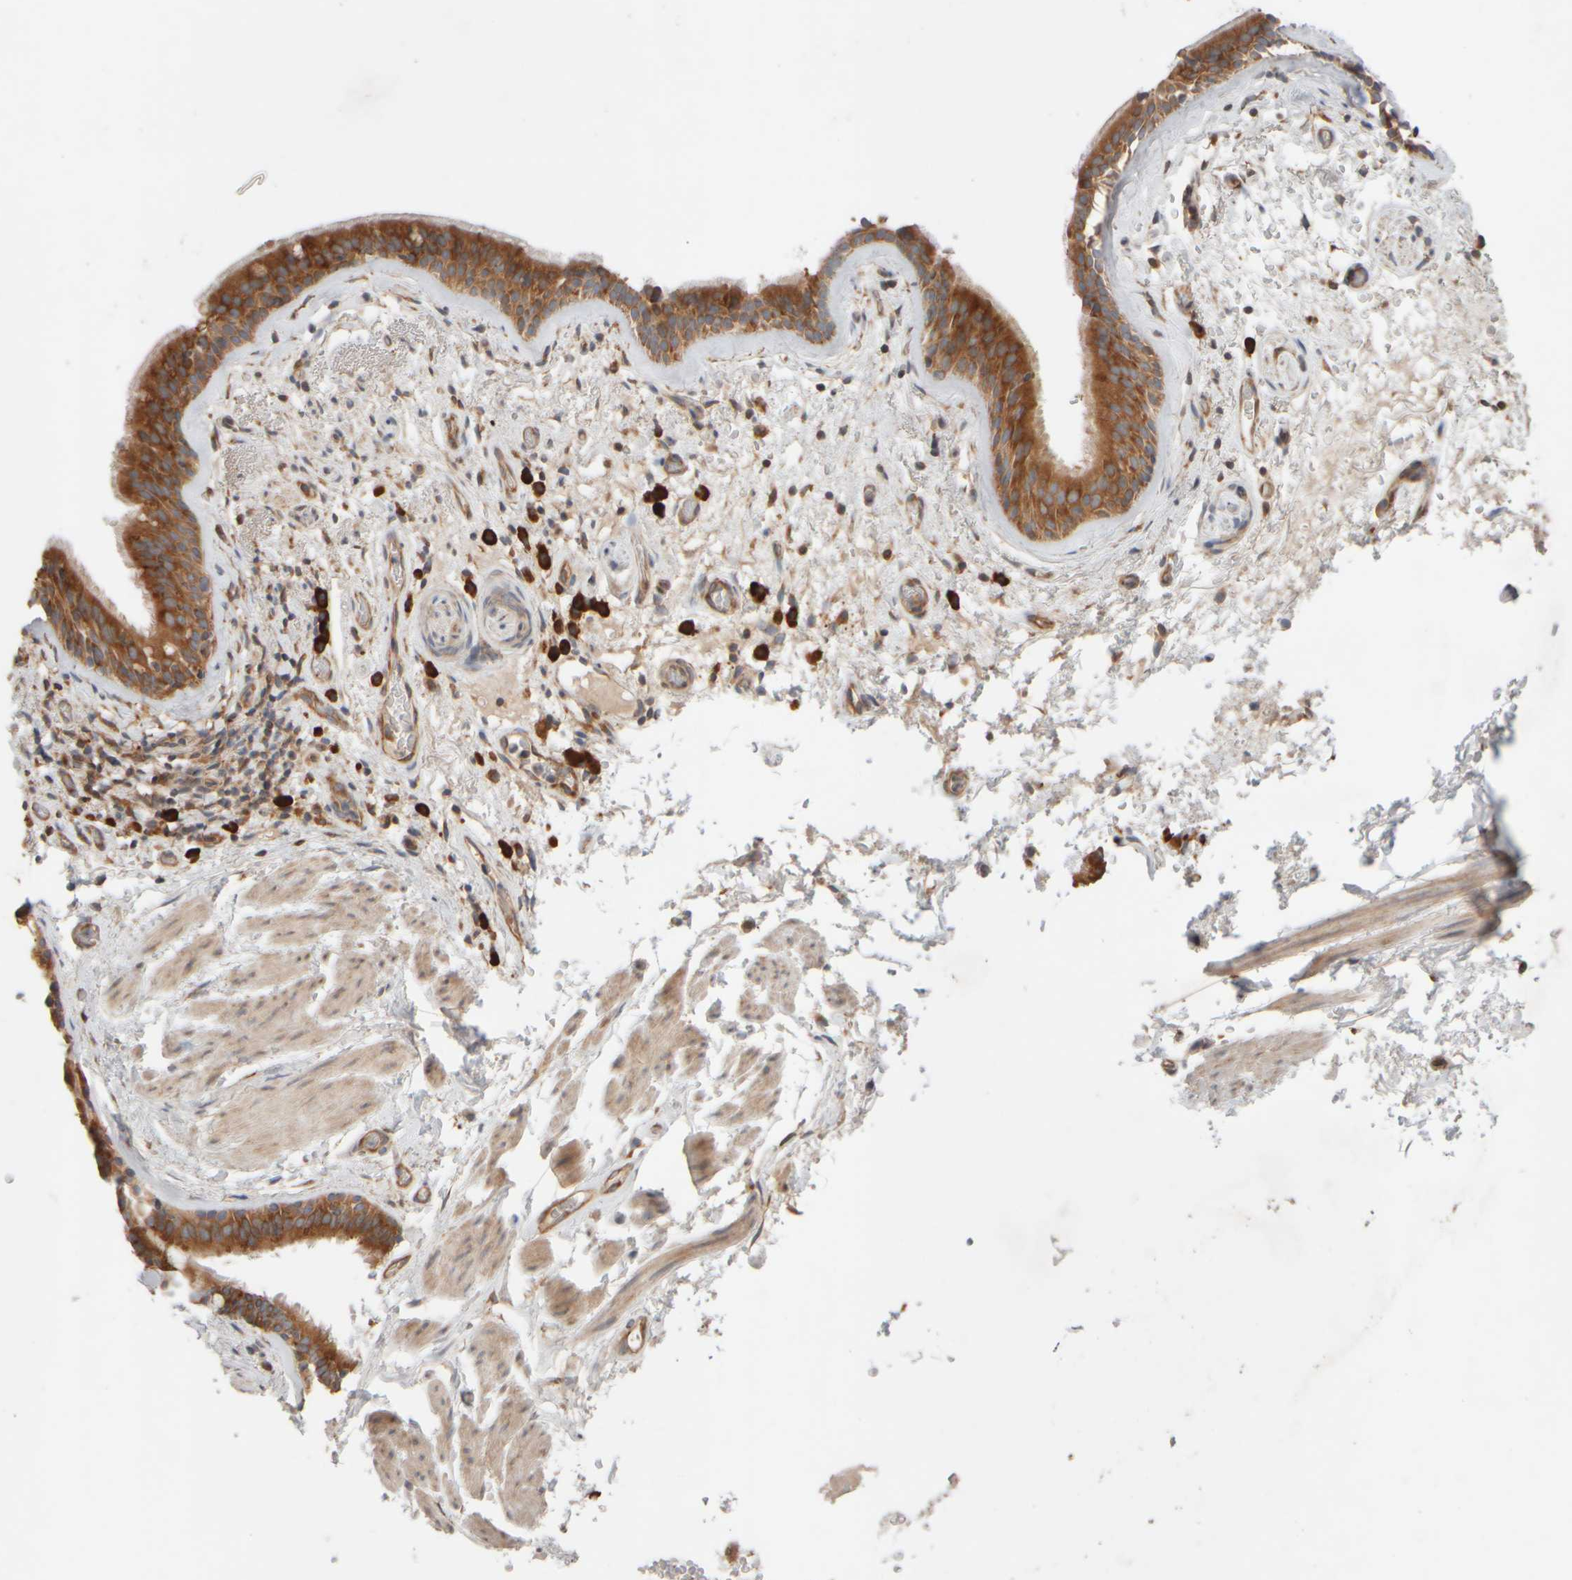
{"staining": {"intensity": "strong", "quantity": ">75%", "location": "cytoplasmic/membranous"}, "tissue": "bronchus", "cell_type": "Respiratory epithelial cells", "image_type": "normal", "snomed": [{"axis": "morphology", "description": "Normal tissue, NOS"}, {"axis": "topography", "description": "Cartilage tissue"}], "caption": "Human bronchus stained with a protein marker shows strong staining in respiratory epithelial cells.", "gene": "EIF2B3", "patient": {"sex": "female", "age": 63}}